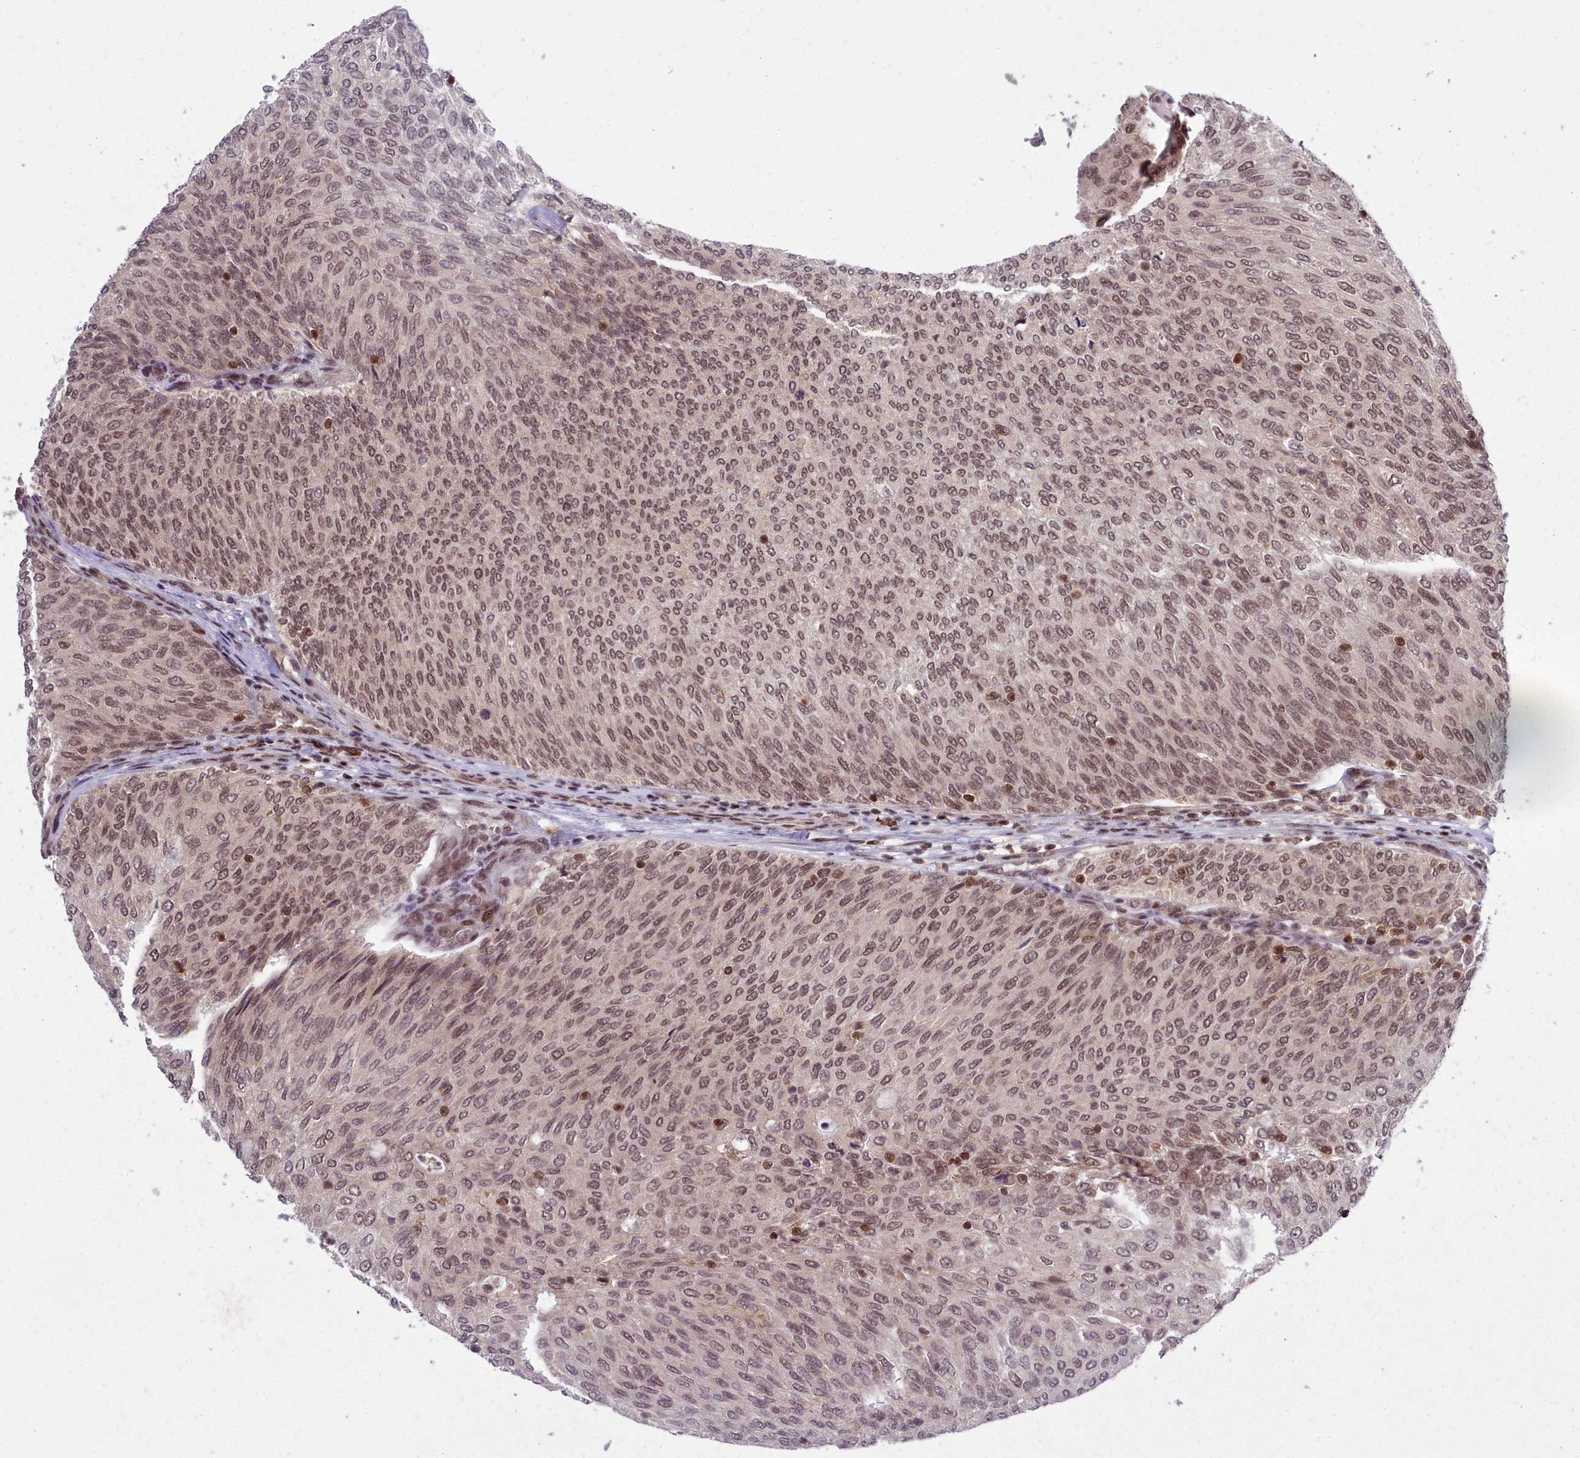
{"staining": {"intensity": "moderate", "quantity": ">75%", "location": "nuclear"}, "tissue": "urothelial cancer", "cell_type": "Tumor cells", "image_type": "cancer", "snomed": [{"axis": "morphology", "description": "Urothelial carcinoma, Low grade"}, {"axis": "topography", "description": "Urinary bladder"}], "caption": "Immunohistochemistry (IHC) micrograph of neoplastic tissue: human urothelial carcinoma (low-grade) stained using immunohistochemistry (IHC) demonstrates medium levels of moderate protein expression localized specifically in the nuclear of tumor cells, appearing as a nuclear brown color.", "gene": "GMEB1", "patient": {"sex": "female", "age": 79}}